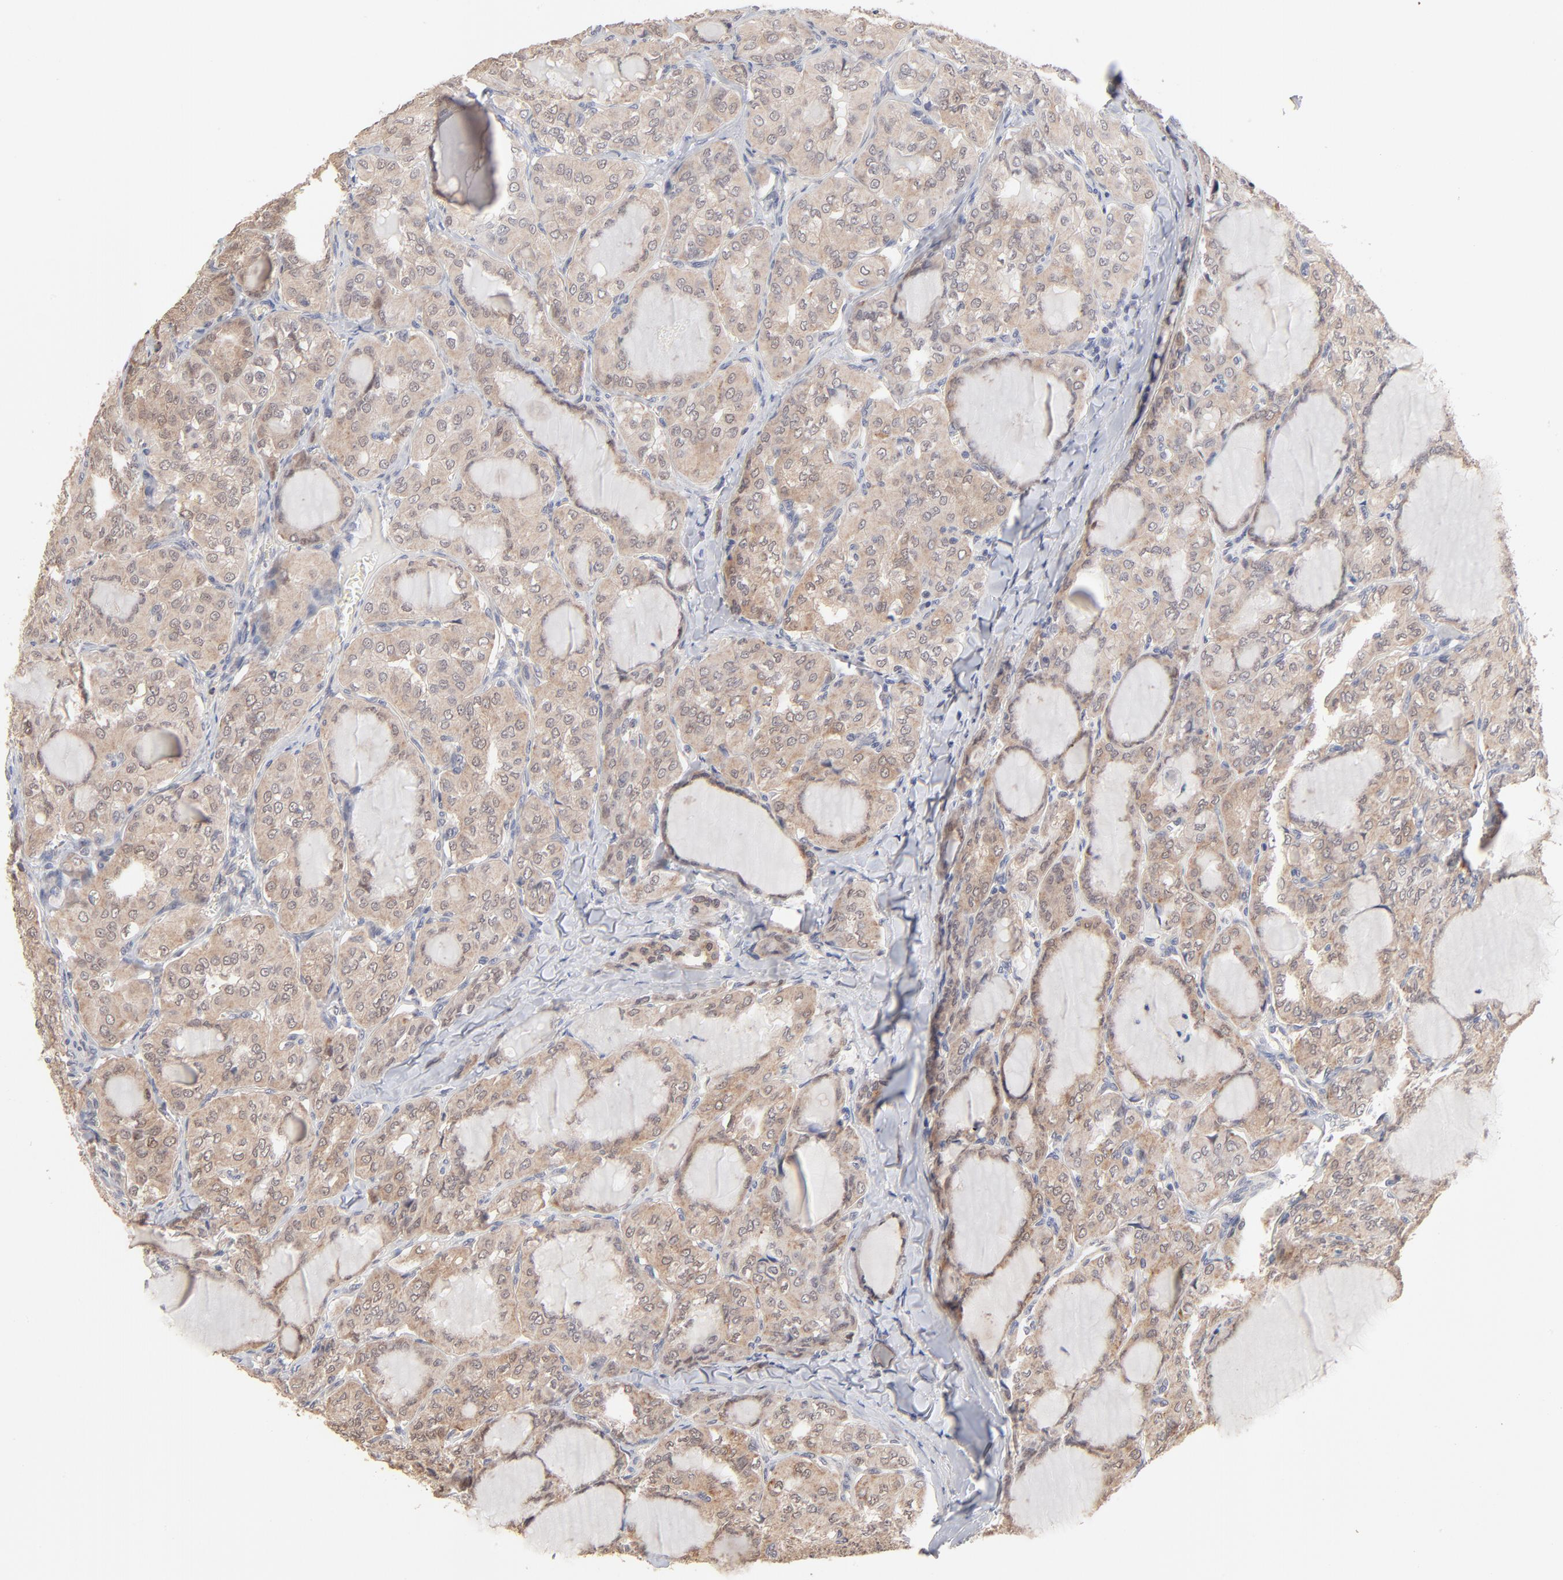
{"staining": {"intensity": "weak", "quantity": "25%-75%", "location": "cytoplasmic/membranous,nuclear"}, "tissue": "thyroid cancer", "cell_type": "Tumor cells", "image_type": "cancer", "snomed": [{"axis": "morphology", "description": "Papillary adenocarcinoma, NOS"}, {"axis": "topography", "description": "Thyroid gland"}], "caption": "A photomicrograph of human papillary adenocarcinoma (thyroid) stained for a protein exhibits weak cytoplasmic/membranous and nuclear brown staining in tumor cells.", "gene": "MSL2", "patient": {"sex": "male", "age": 20}}